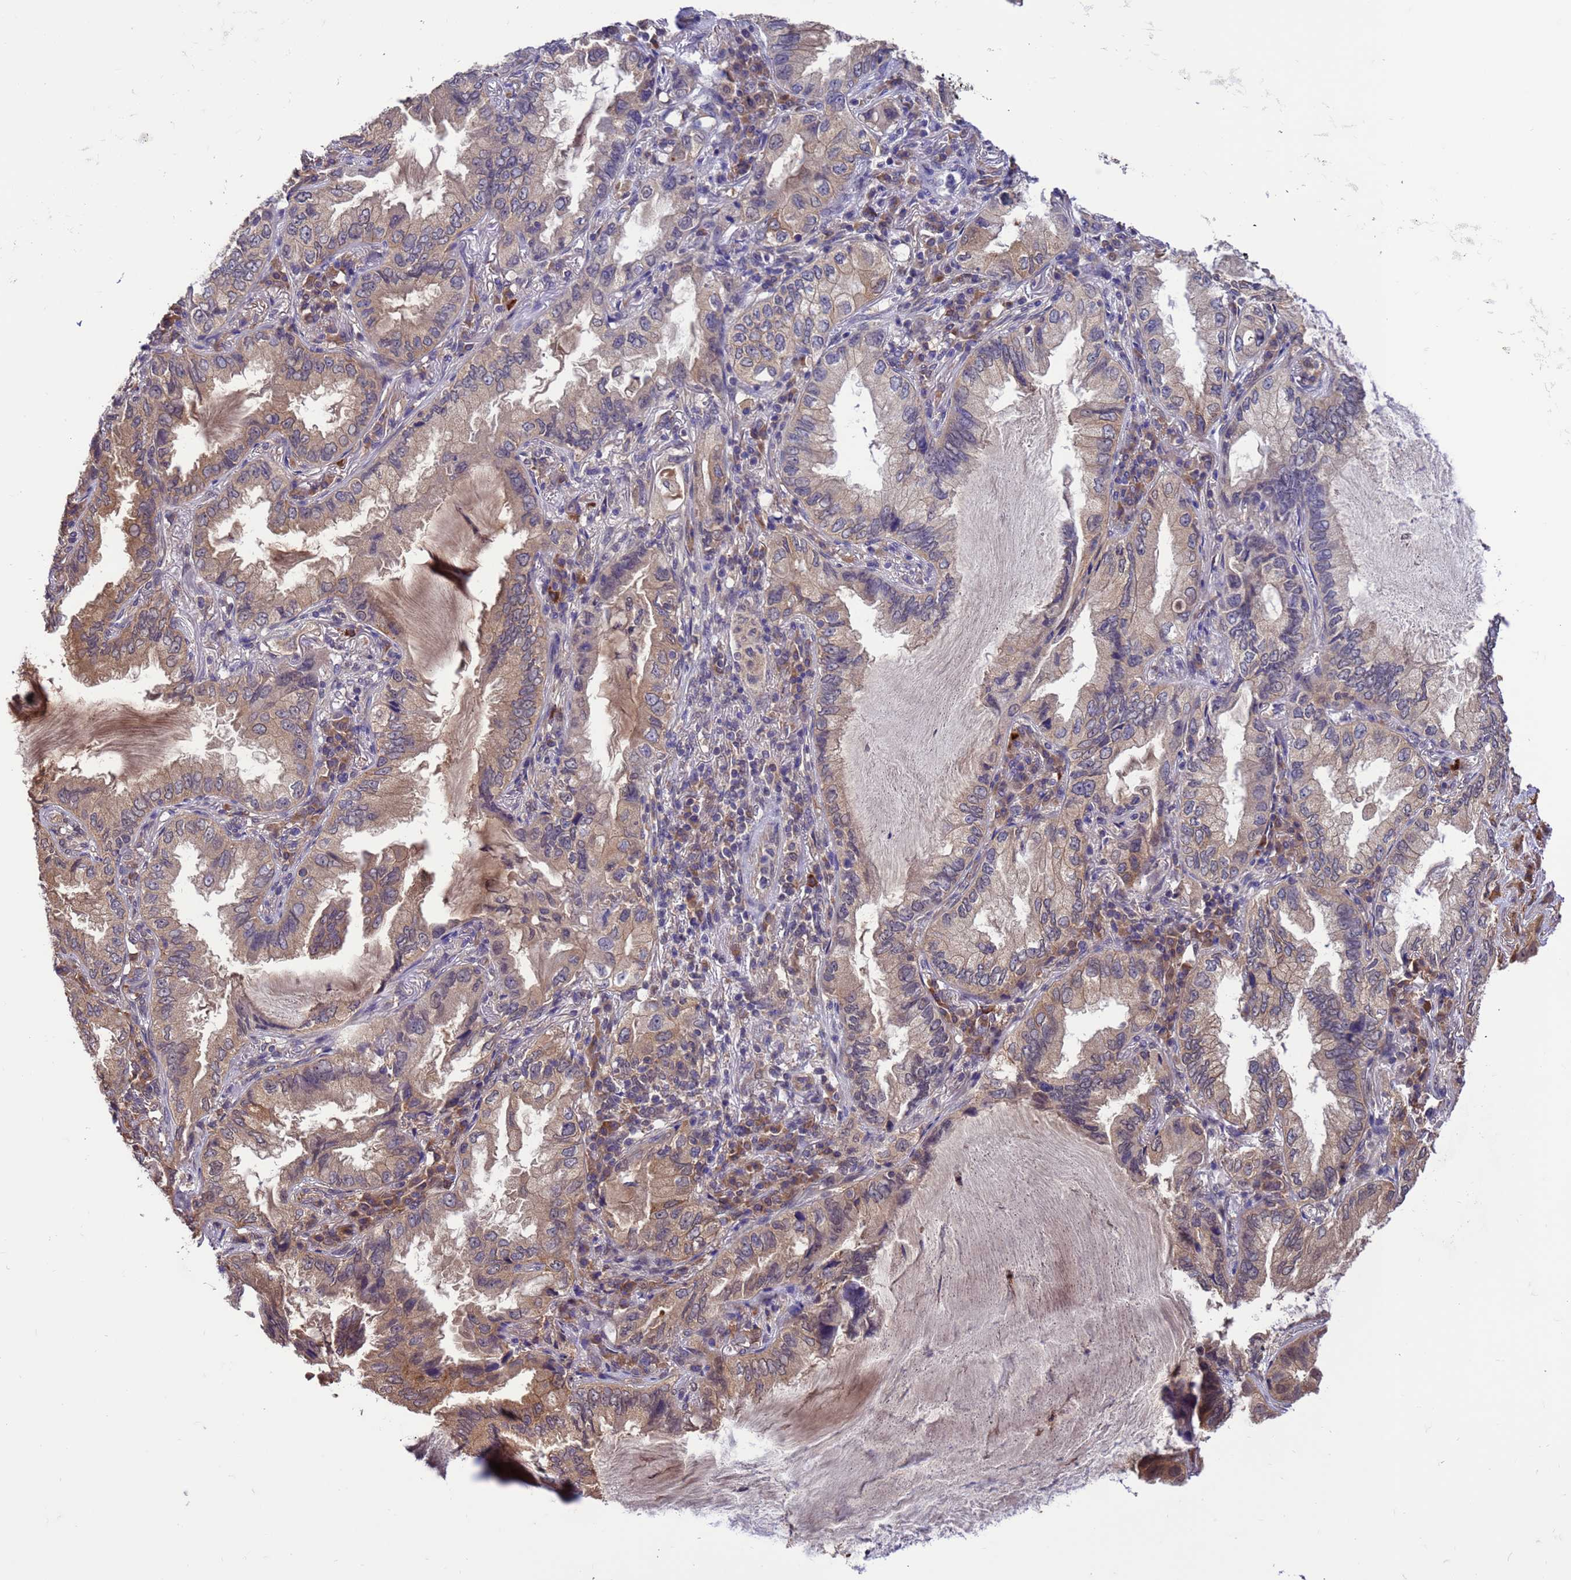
{"staining": {"intensity": "weak", "quantity": "25%-75%", "location": "cytoplasmic/membranous"}, "tissue": "lung cancer", "cell_type": "Tumor cells", "image_type": "cancer", "snomed": [{"axis": "morphology", "description": "Adenocarcinoma, NOS"}, {"axis": "topography", "description": "Lung"}], "caption": "The histopathology image reveals staining of lung cancer, revealing weak cytoplasmic/membranous protein staining (brown color) within tumor cells.", "gene": "ZFP69B", "patient": {"sex": "female", "age": 69}}